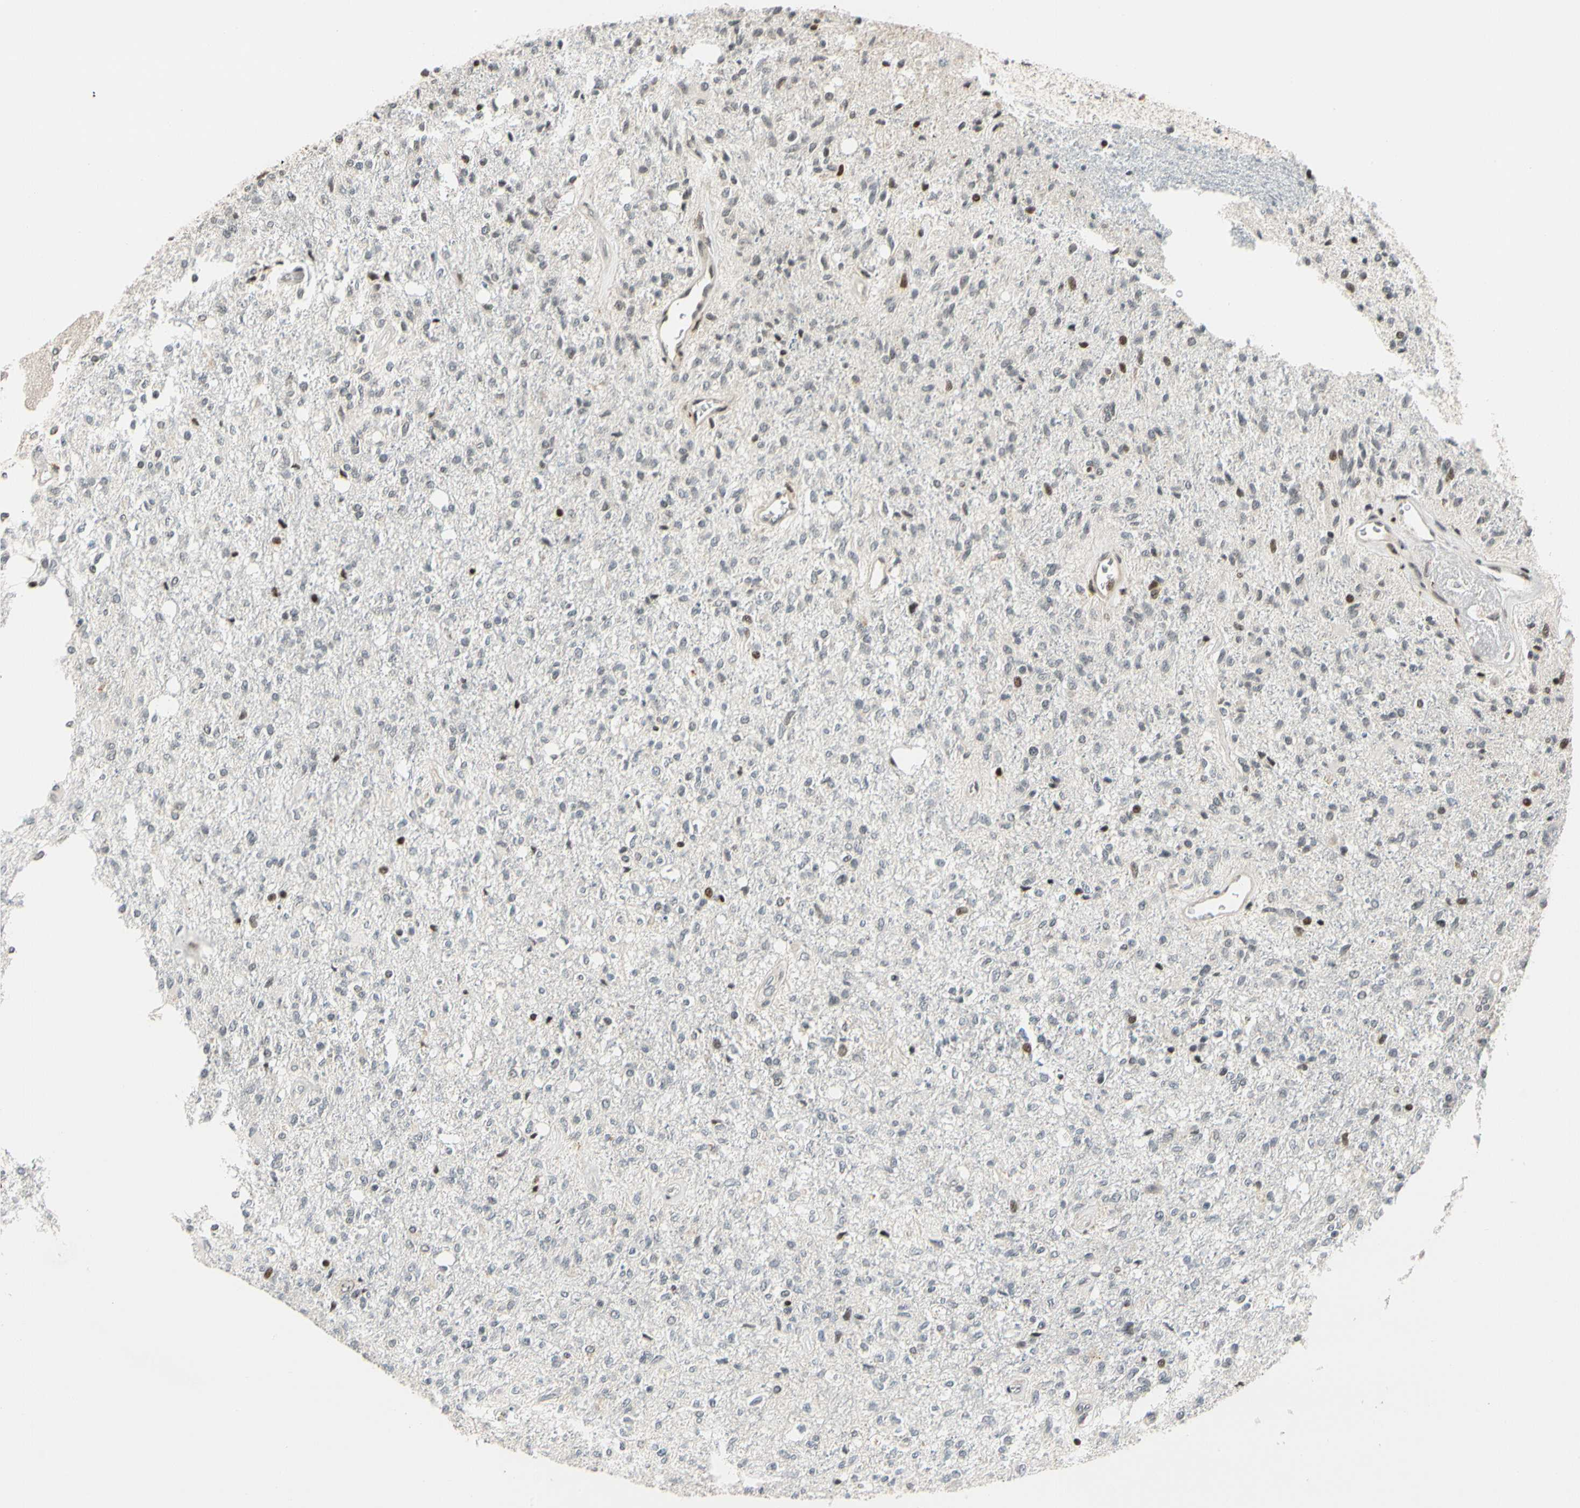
{"staining": {"intensity": "moderate", "quantity": "<25%", "location": "nuclear"}, "tissue": "glioma", "cell_type": "Tumor cells", "image_type": "cancer", "snomed": [{"axis": "morphology", "description": "Normal tissue, NOS"}, {"axis": "morphology", "description": "Glioma, malignant, High grade"}, {"axis": "topography", "description": "Cerebral cortex"}], "caption": "The photomicrograph demonstrates immunohistochemical staining of glioma. There is moderate nuclear expression is appreciated in approximately <25% of tumor cells.", "gene": "CDK7", "patient": {"sex": "male", "age": 77}}